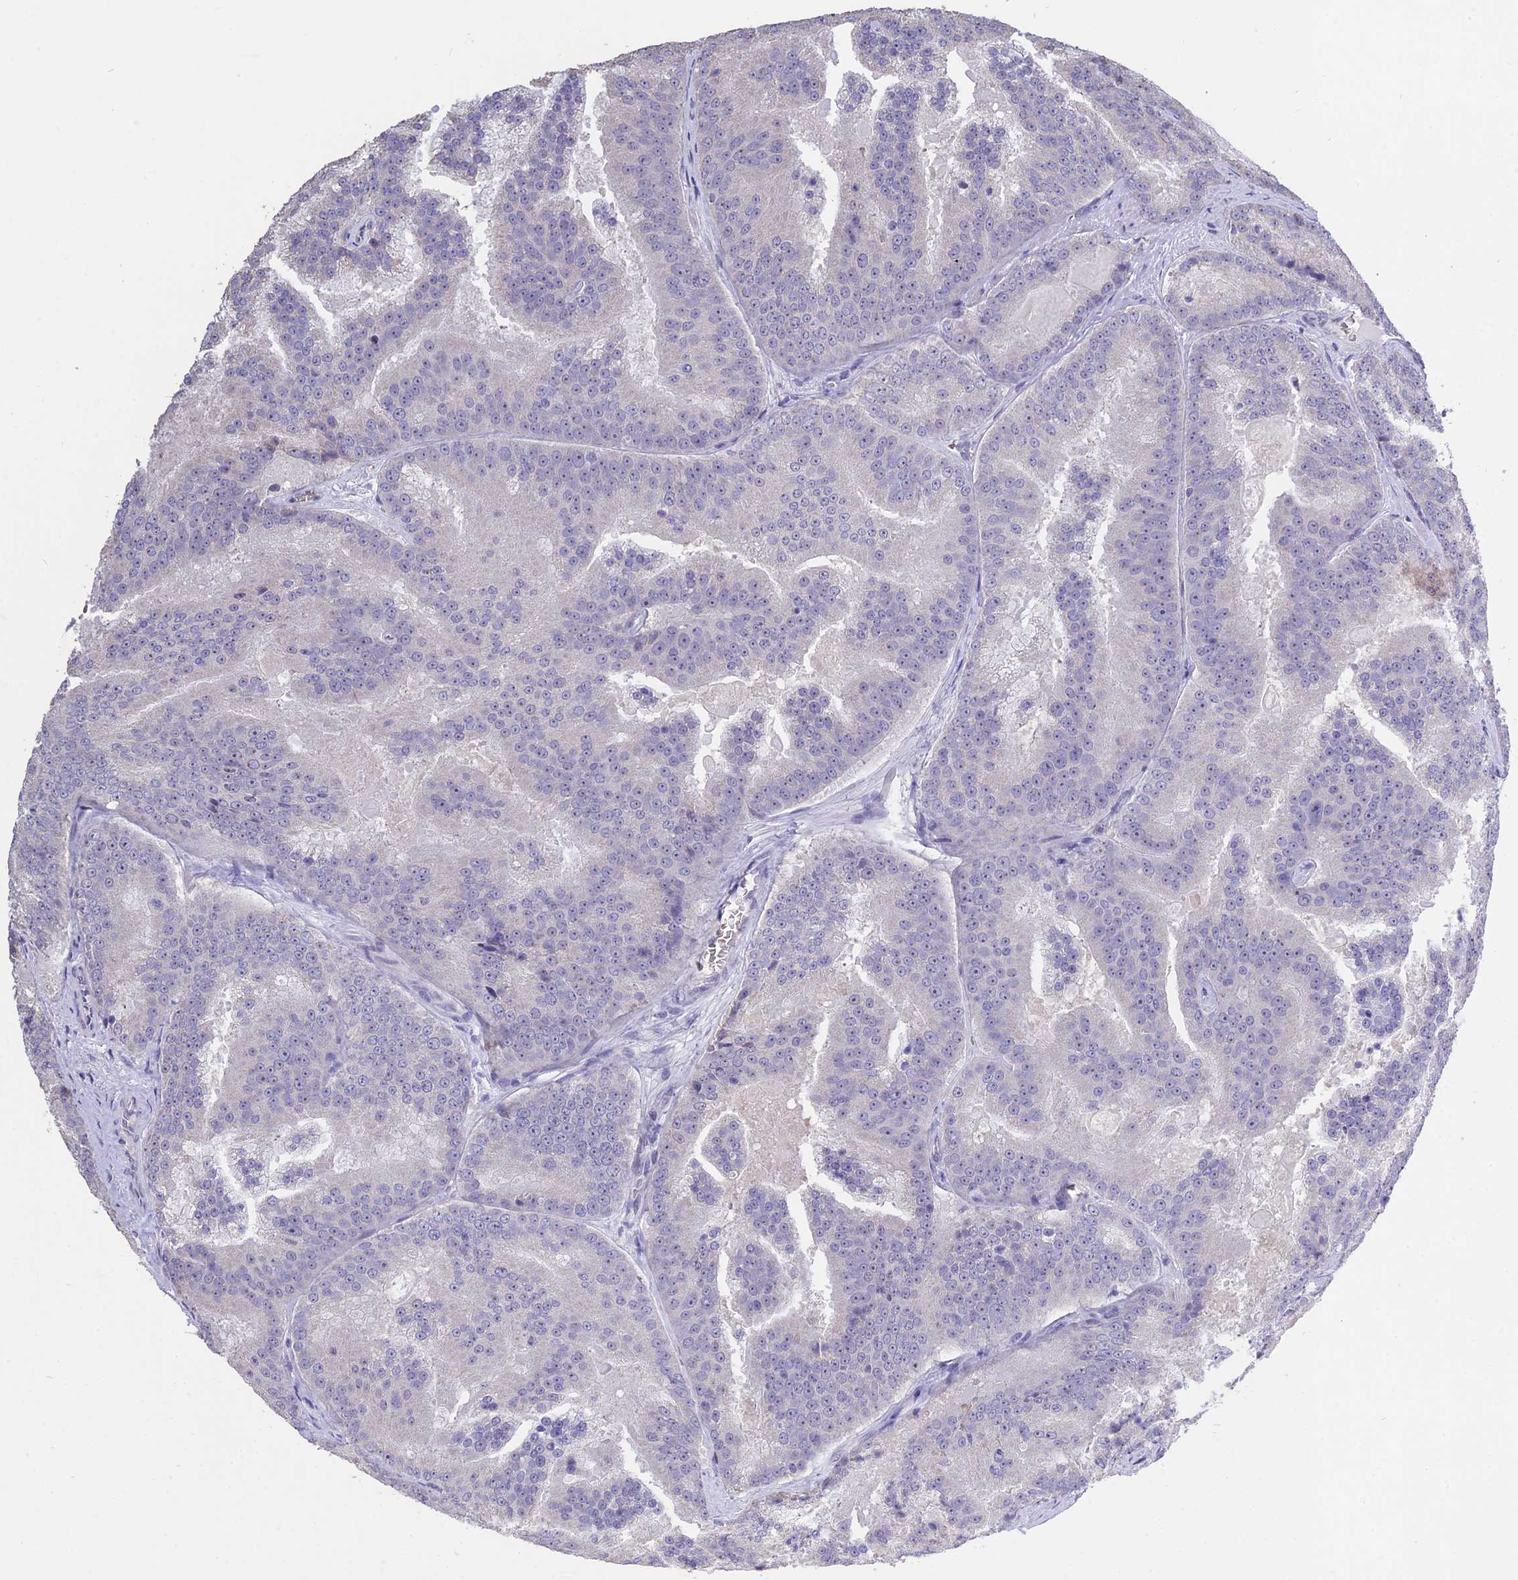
{"staining": {"intensity": "negative", "quantity": "none", "location": "none"}, "tissue": "prostate cancer", "cell_type": "Tumor cells", "image_type": "cancer", "snomed": [{"axis": "morphology", "description": "Adenocarcinoma, High grade"}, {"axis": "topography", "description": "Prostate"}], "caption": "A high-resolution image shows immunohistochemistry staining of prostate cancer, which reveals no significant expression in tumor cells. (DAB immunohistochemistry with hematoxylin counter stain).", "gene": "KNOP1", "patient": {"sex": "male", "age": 61}}